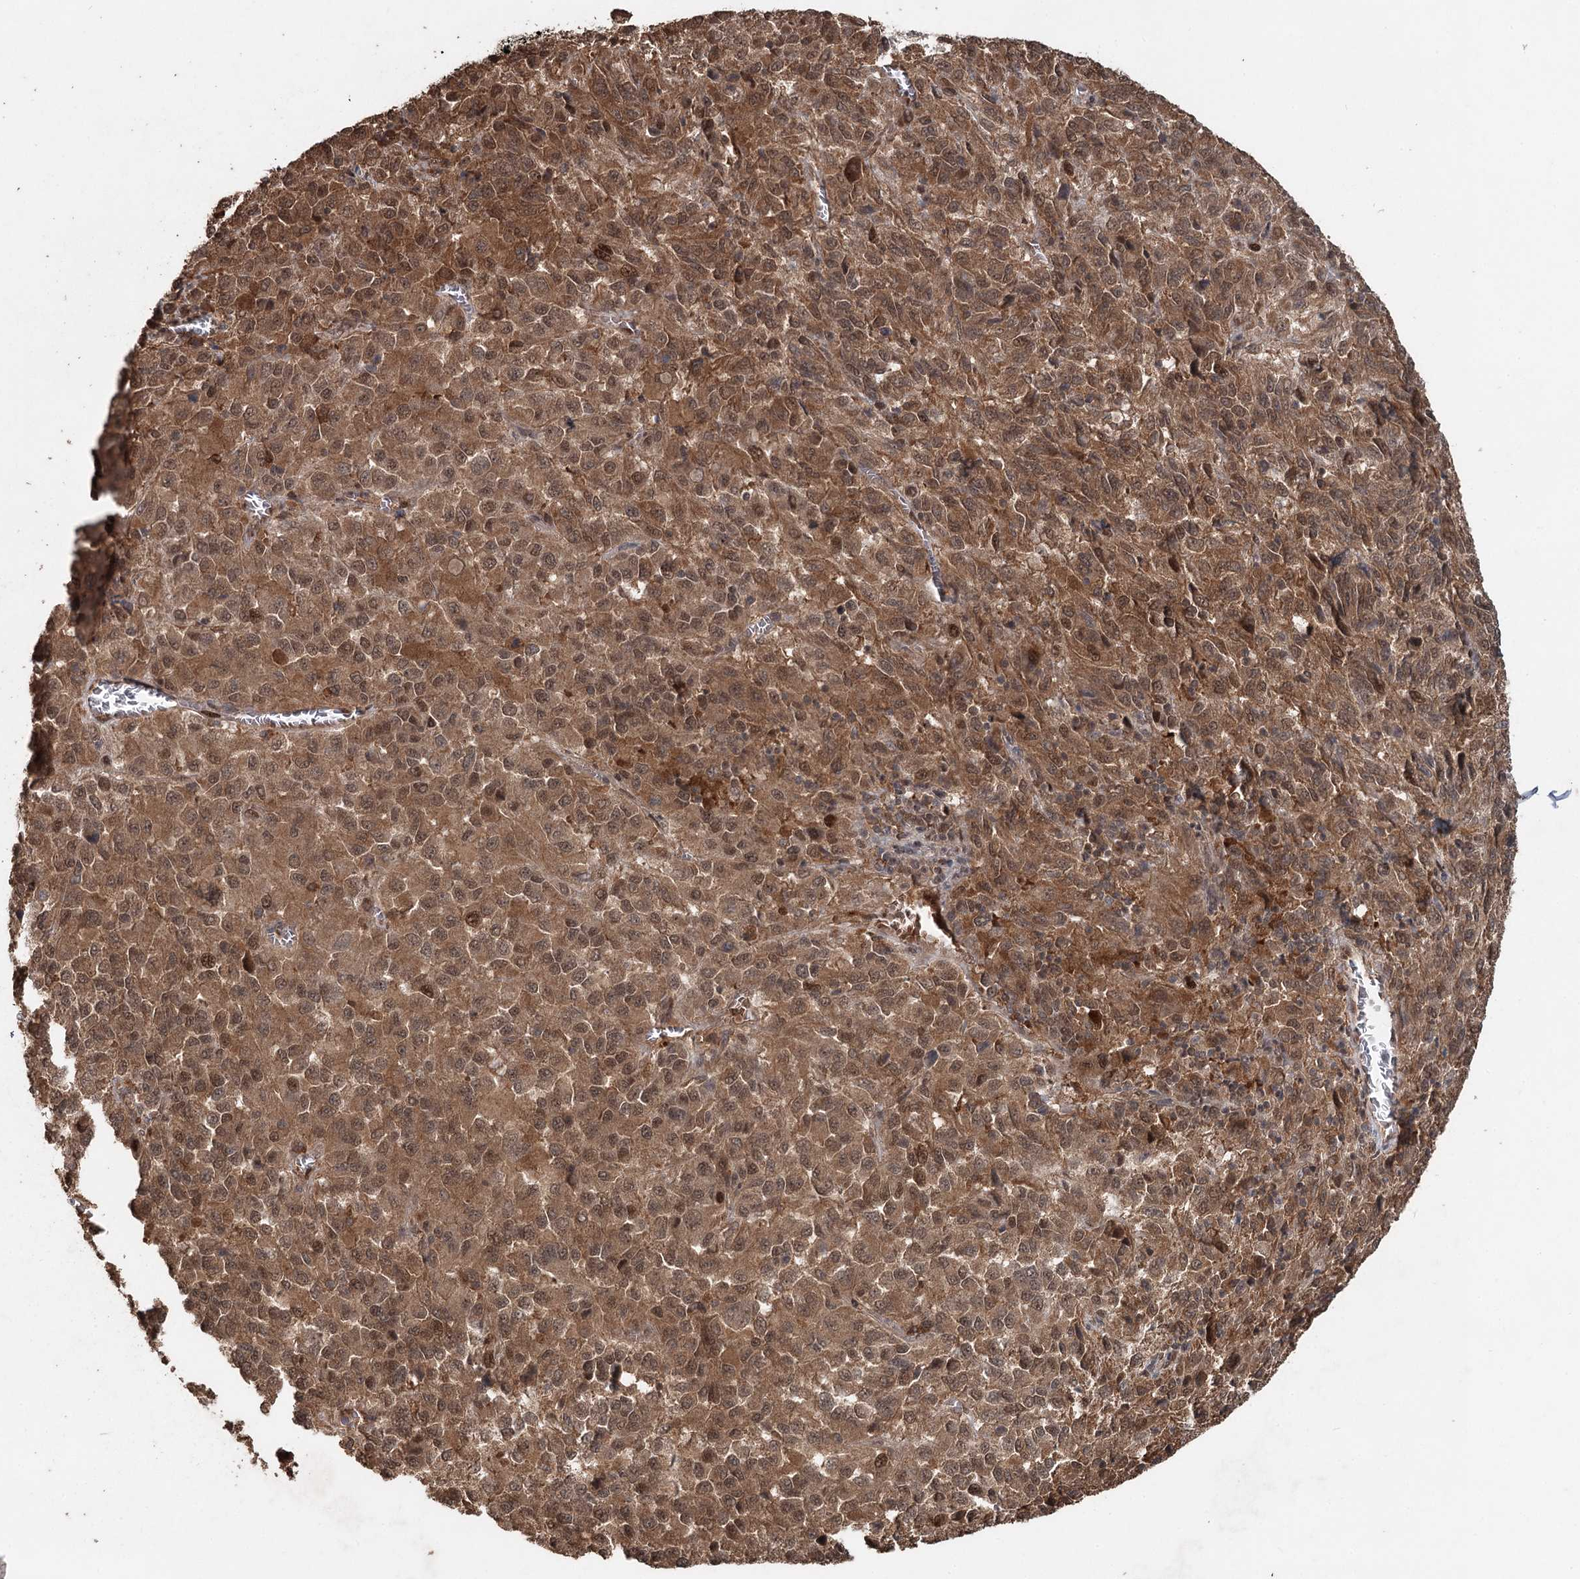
{"staining": {"intensity": "moderate", "quantity": ">75%", "location": "cytoplasmic/membranous,nuclear"}, "tissue": "melanoma", "cell_type": "Tumor cells", "image_type": "cancer", "snomed": [{"axis": "morphology", "description": "Malignant melanoma, Metastatic site"}, {"axis": "topography", "description": "Lung"}], "caption": "The image exhibits staining of melanoma, revealing moderate cytoplasmic/membranous and nuclear protein staining (brown color) within tumor cells. (DAB IHC with brightfield microscopy, high magnification).", "gene": "FBXO7", "patient": {"sex": "male", "age": 64}}